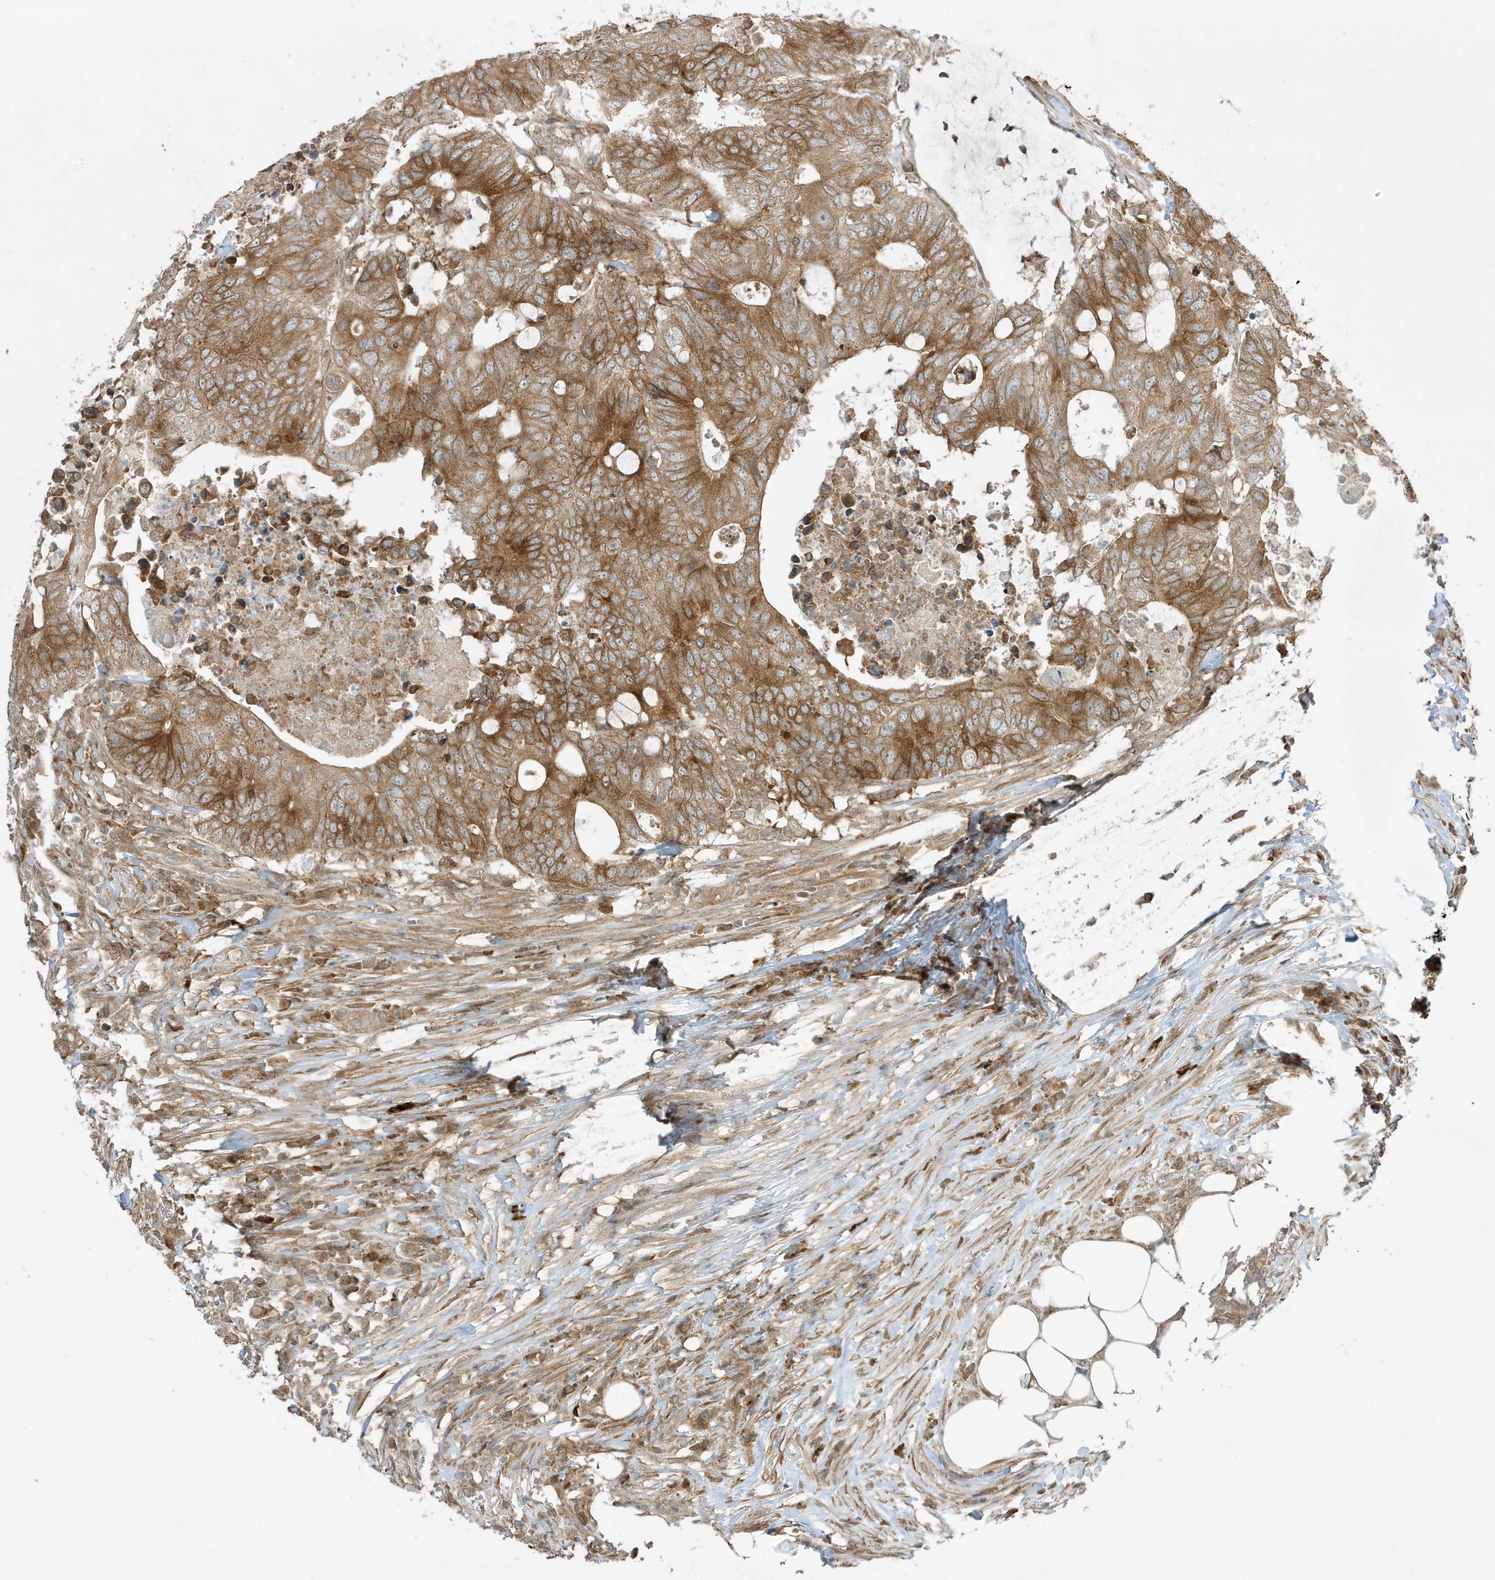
{"staining": {"intensity": "moderate", "quantity": ">75%", "location": "cytoplasmic/membranous"}, "tissue": "colorectal cancer", "cell_type": "Tumor cells", "image_type": "cancer", "snomed": [{"axis": "morphology", "description": "Adenocarcinoma, NOS"}, {"axis": "topography", "description": "Colon"}], "caption": "Moderate cytoplasmic/membranous protein staining is identified in about >75% of tumor cells in adenocarcinoma (colorectal).", "gene": "SCARF2", "patient": {"sex": "male", "age": 71}}